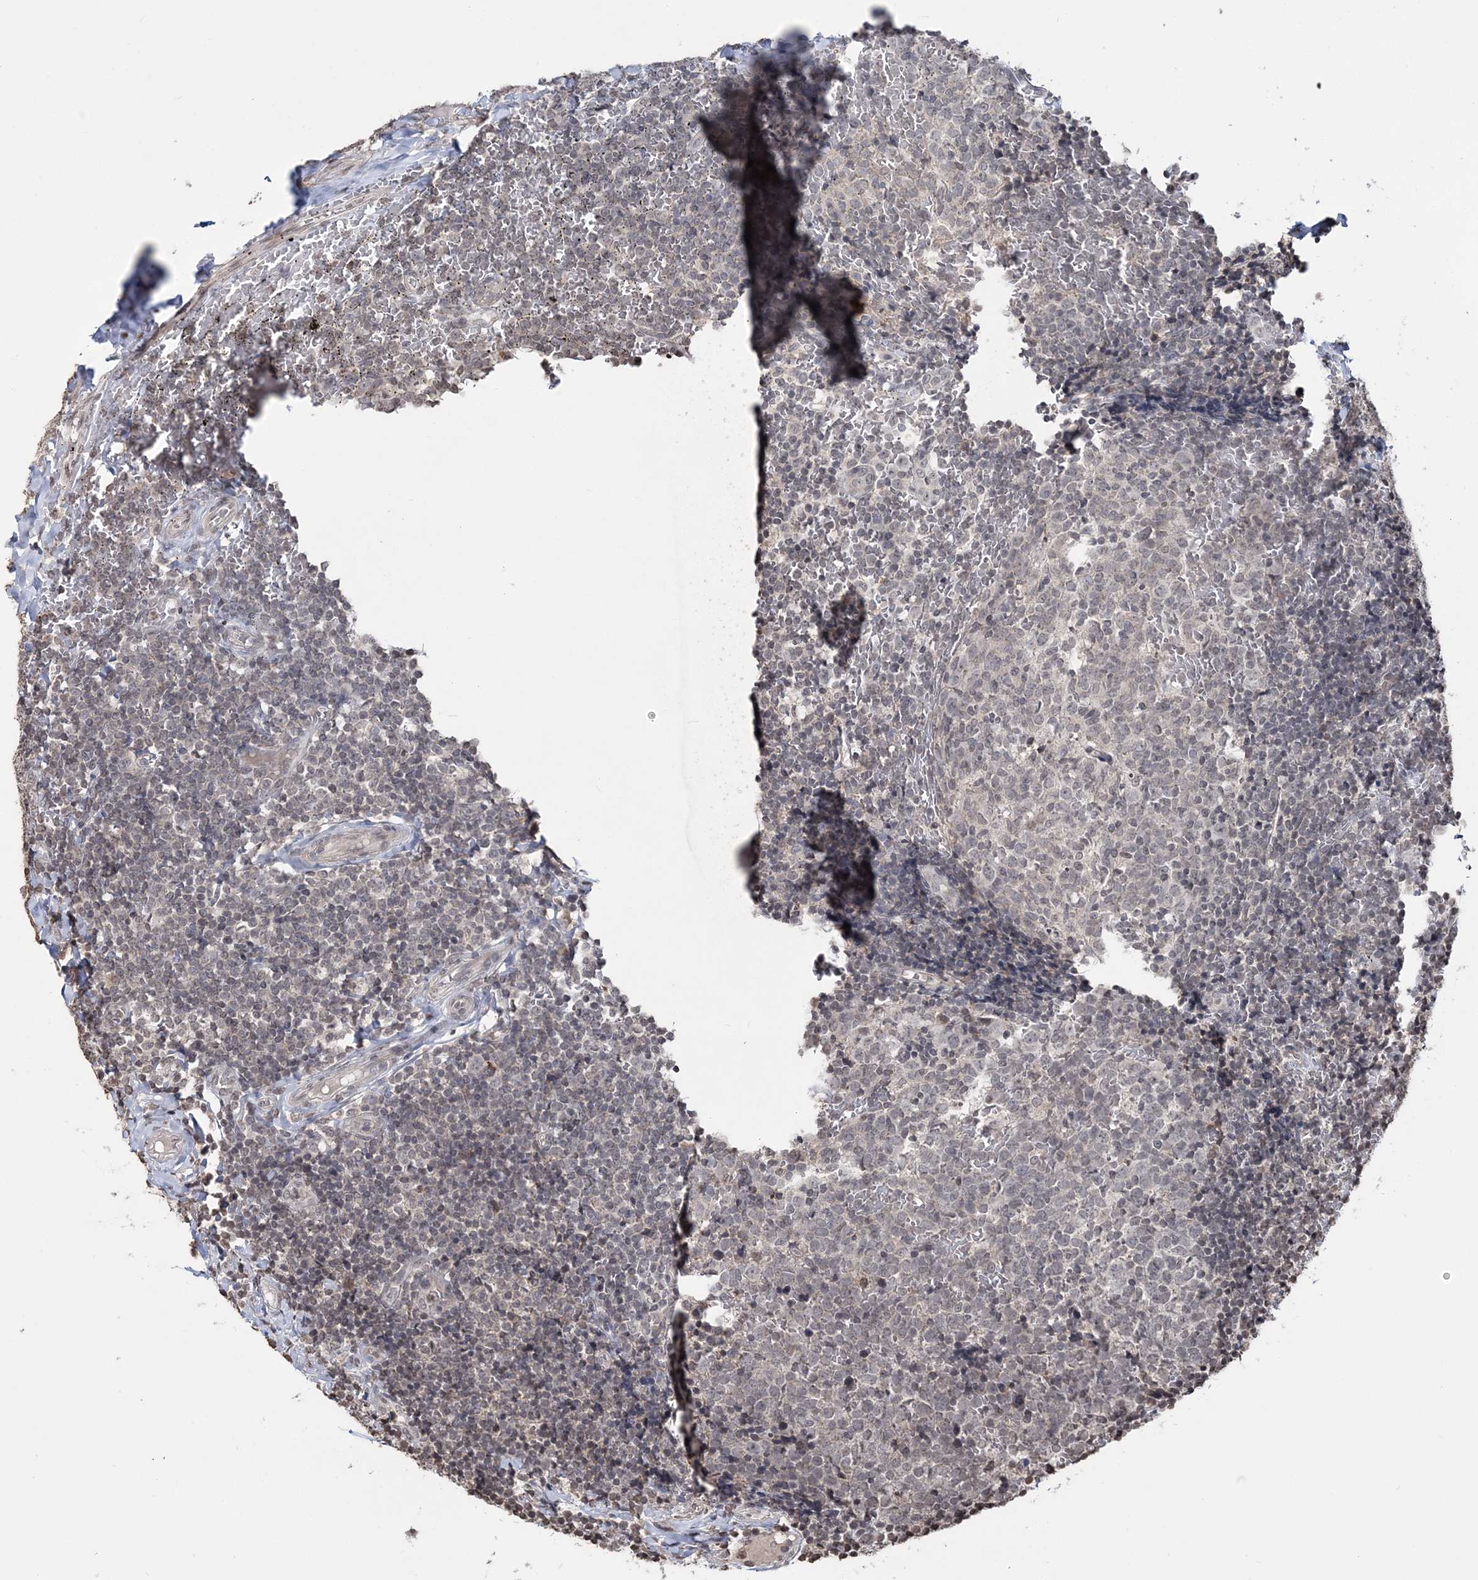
{"staining": {"intensity": "weak", "quantity": "25%-75%", "location": "nuclear"}, "tissue": "tonsil", "cell_type": "Germinal center cells", "image_type": "normal", "snomed": [{"axis": "morphology", "description": "Normal tissue, NOS"}, {"axis": "topography", "description": "Tonsil"}], "caption": "Immunohistochemistry micrograph of benign tonsil: tonsil stained using IHC demonstrates low levels of weak protein expression localized specifically in the nuclear of germinal center cells, appearing as a nuclear brown color.", "gene": "SOWAHB", "patient": {"sex": "female", "age": 19}}